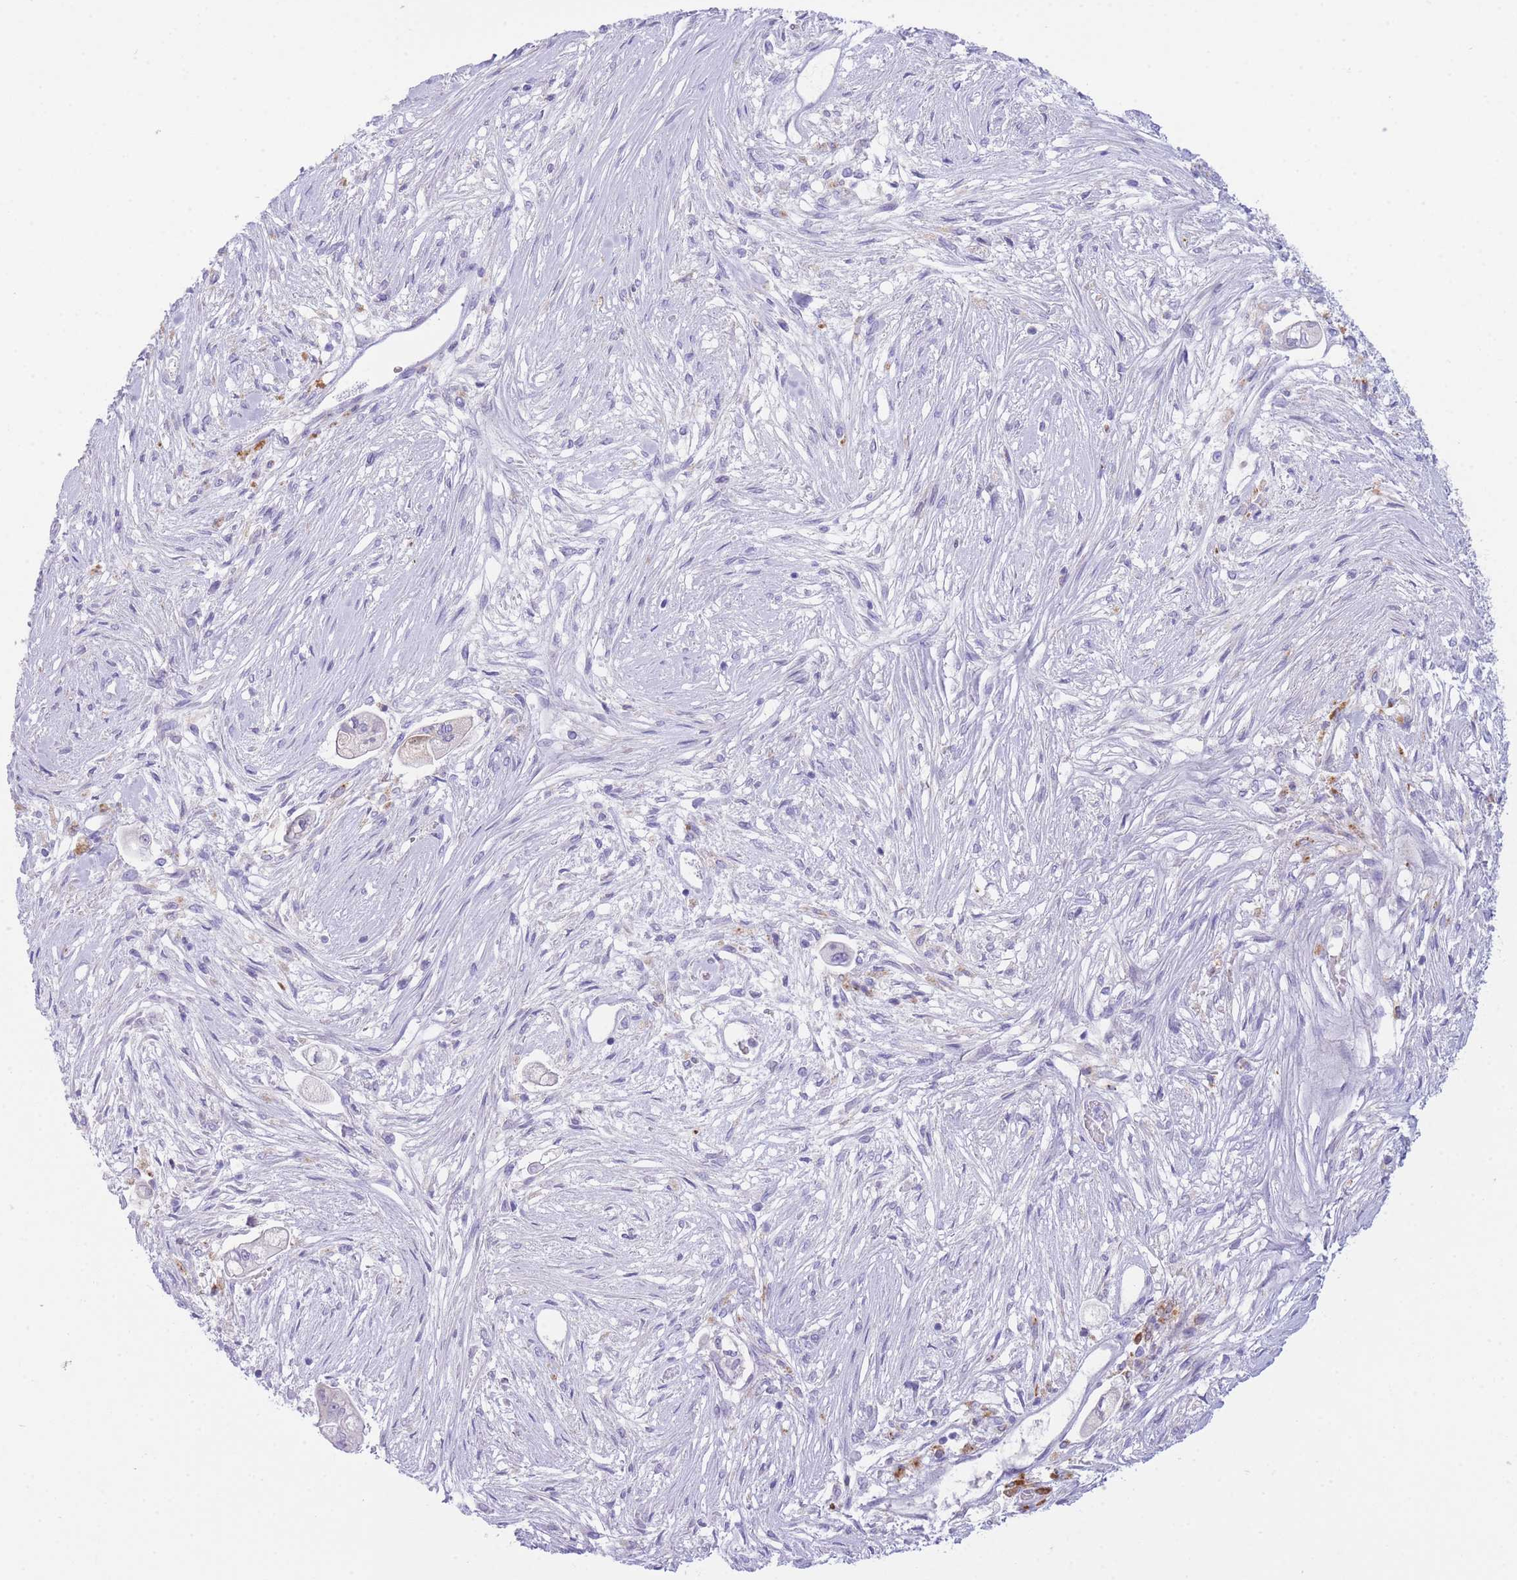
{"staining": {"intensity": "negative", "quantity": "none", "location": "none"}, "tissue": "pancreatic cancer", "cell_type": "Tumor cells", "image_type": "cancer", "snomed": [{"axis": "morphology", "description": "Adenocarcinoma, NOS"}, {"axis": "topography", "description": "Pancreas"}], "caption": "Pancreatic cancer (adenocarcinoma) stained for a protein using immunohistochemistry (IHC) reveals no staining tumor cells.", "gene": "PLBD1", "patient": {"sex": "female", "age": 69}}